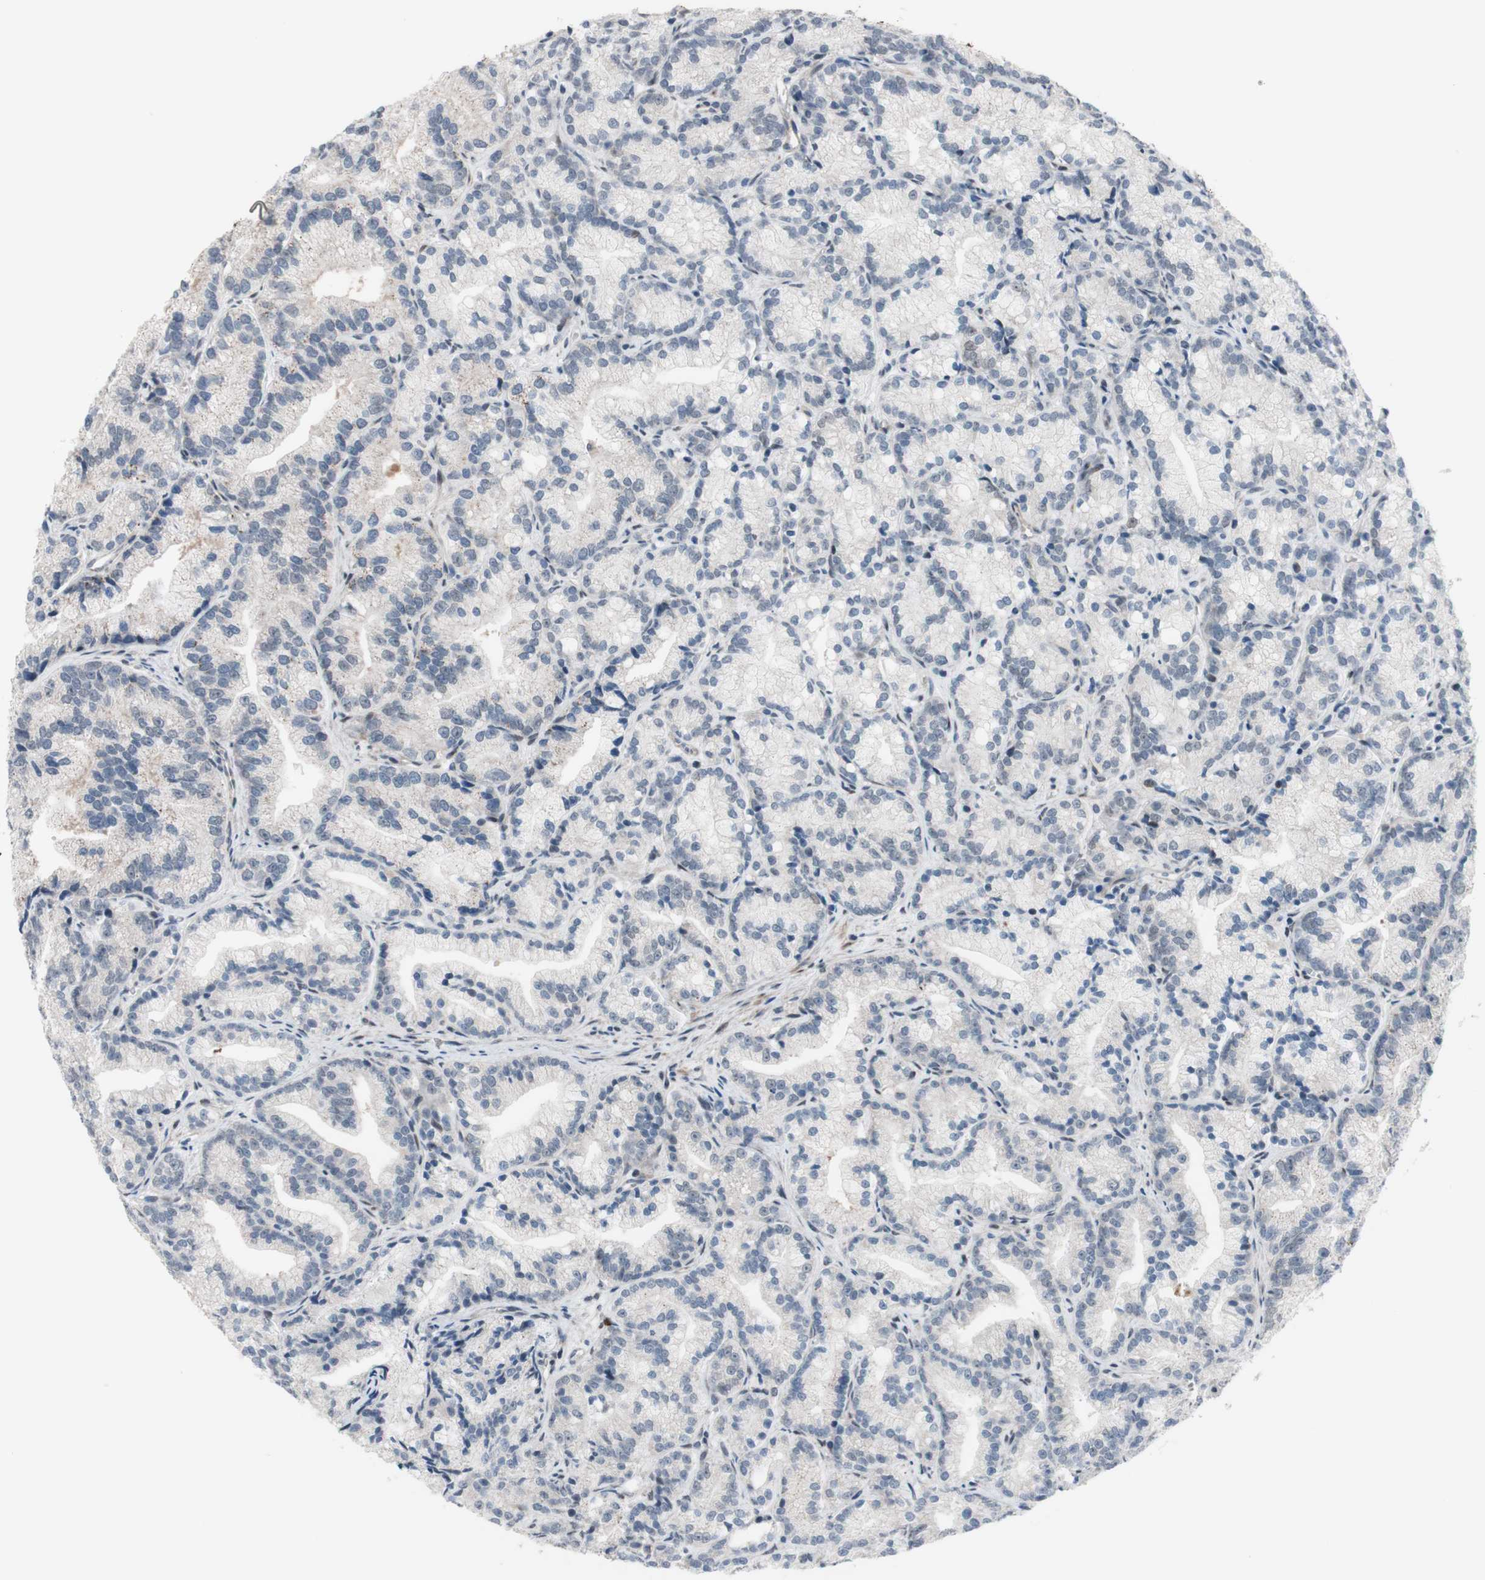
{"staining": {"intensity": "negative", "quantity": "none", "location": "none"}, "tissue": "prostate cancer", "cell_type": "Tumor cells", "image_type": "cancer", "snomed": [{"axis": "morphology", "description": "Adenocarcinoma, Low grade"}, {"axis": "topography", "description": "Prostate"}], "caption": "High power microscopy image of an immunohistochemistry photomicrograph of low-grade adenocarcinoma (prostate), revealing no significant positivity in tumor cells.", "gene": "PHTF2", "patient": {"sex": "male", "age": 89}}